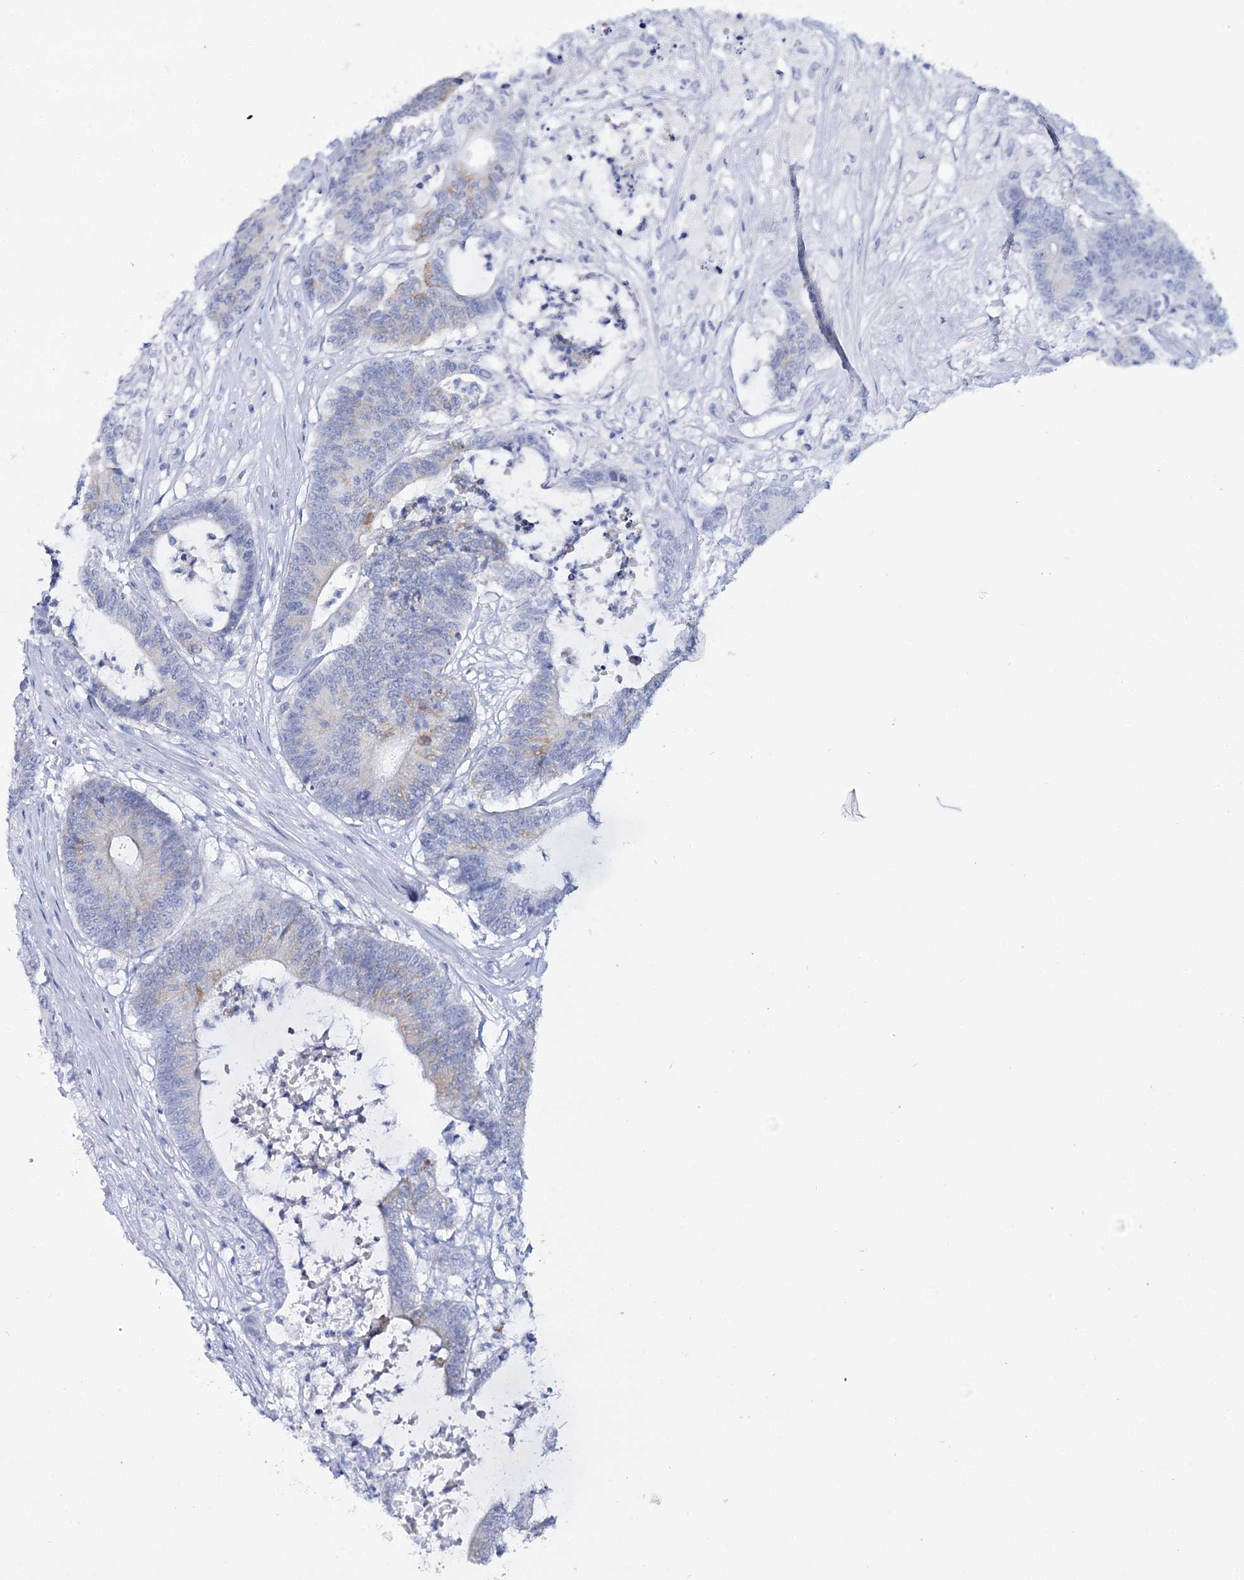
{"staining": {"intensity": "weak", "quantity": "<25%", "location": "cytoplasmic/membranous"}, "tissue": "colorectal cancer", "cell_type": "Tumor cells", "image_type": "cancer", "snomed": [{"axis": "morphology", "description": "Adenocarcinoma, NOS"}, {"axis": "topography", "description": "Colon"}], "caption": "Histopathology image shows no significant protein positivity in tumor cells of colorectal adenocarcinoma.", "gene": "RNF186", "patient": {"sex": "female", "age": 84}}